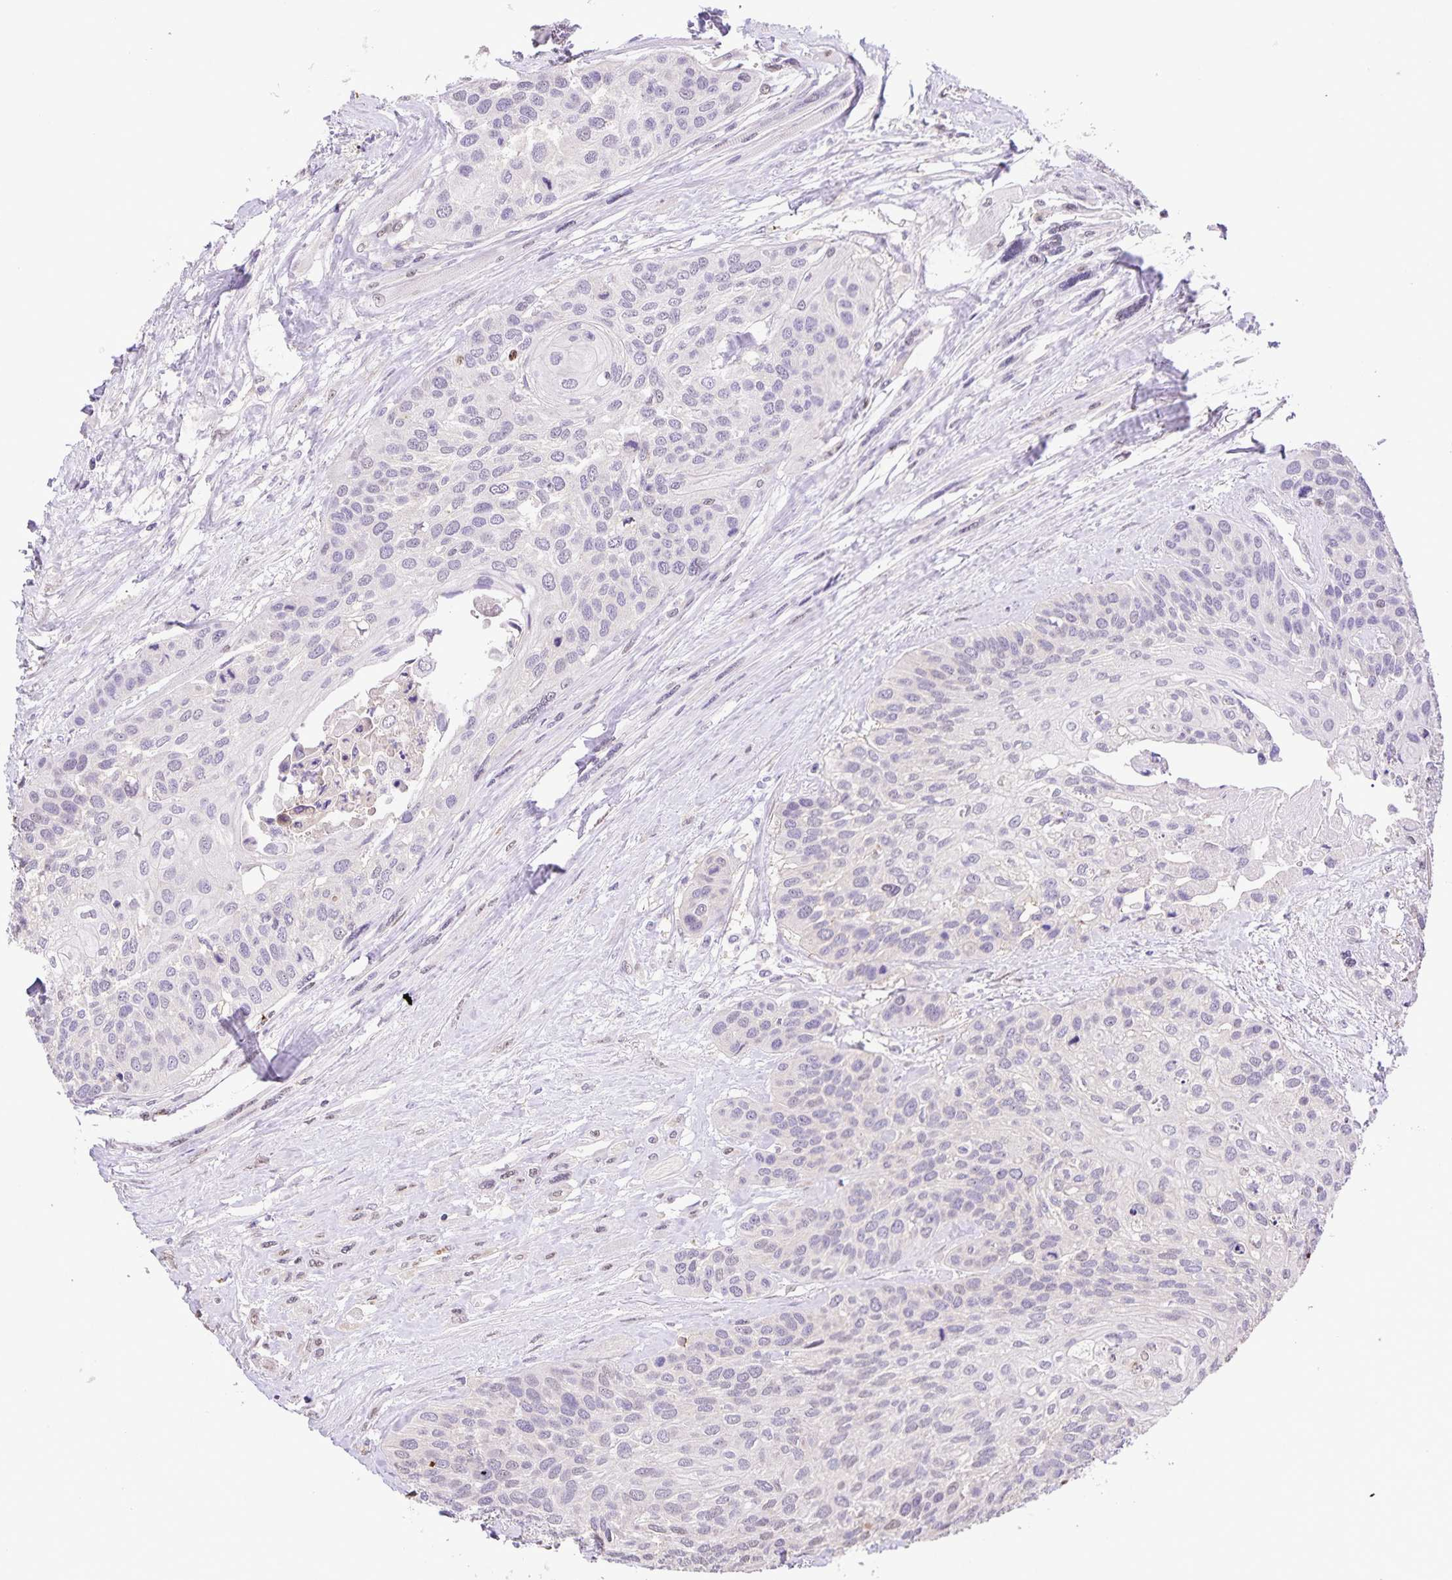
{"staining": {"intensity": "negative", "quantity": "none", "location": "none"}, "tissue": "head and neck cancer", "cell_type": "Tumor cells", "image_type": "cancer", "snomed": [{"axis": "morphology", "description": "Squamous cell carcinoma, NOS"}, {"axis": "topography", "description": "Head-Neck"}], "caption": "This micrograph is of head and neck cancer stained with immunohistochemistry to label a protein in brown with the nuclei are counter-stained blue. There is no staining in tumor cells.", "gene": "ONECUT2", "patient": {"sex": "female", "age": 50}}